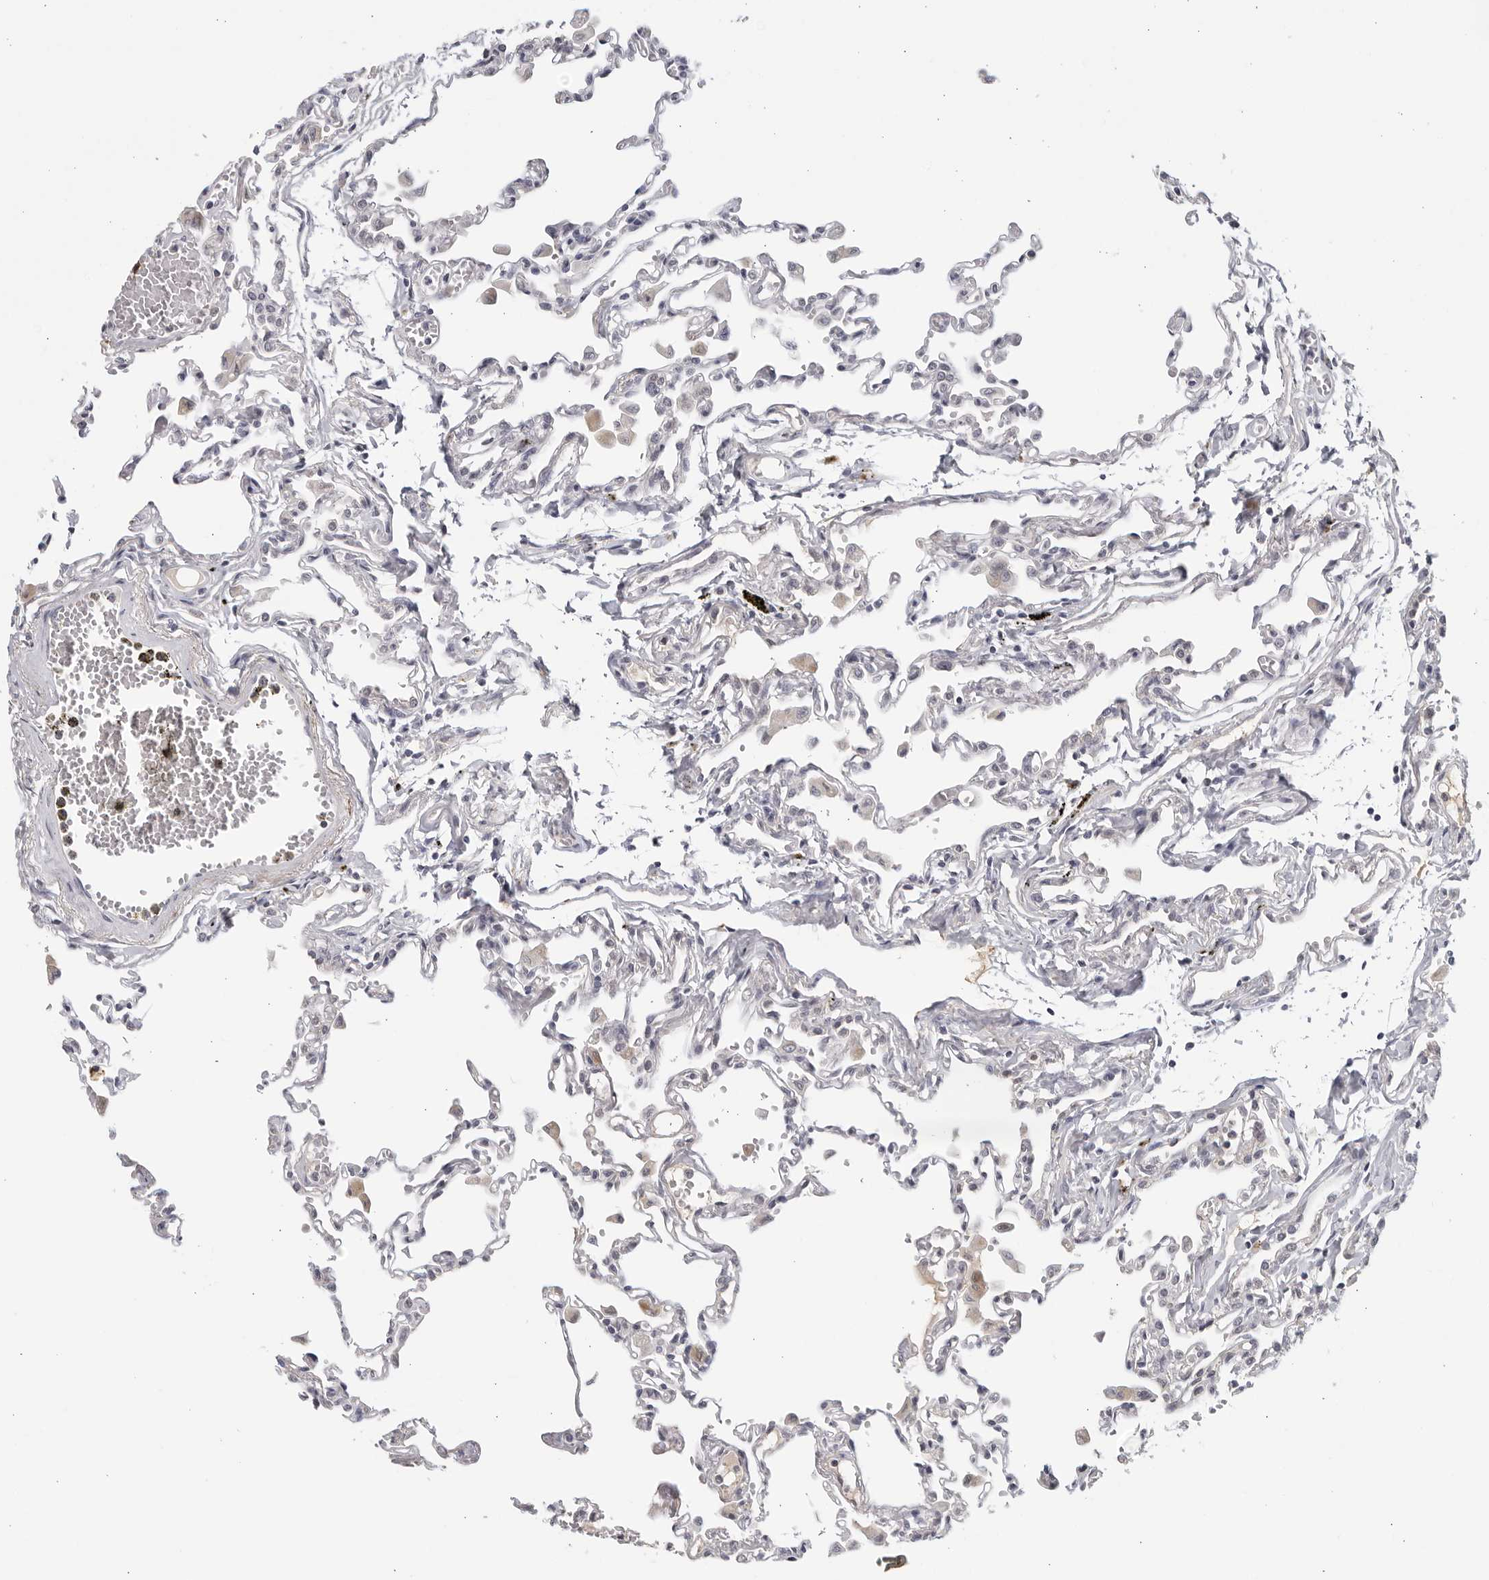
{"staining": {"intensity": "negative", "quantity": "none", "location": "none"}, "tissue": "lung", "cell_type": "Alveolar cells", "image_type": "normal", "snomed": [{"axis": "morphology", "description": "Normal tissue, NOS"}, {"axis": "topography", "description": "Bronchus"}, {"axis": "topography", "description": "Lung"}], "caption": "This is an IHC photomicrograph of benign human lung. There is no positivity in alveolar cells.", "gene": "STRADB", "patient": {"sex": "female", "age": 49}}